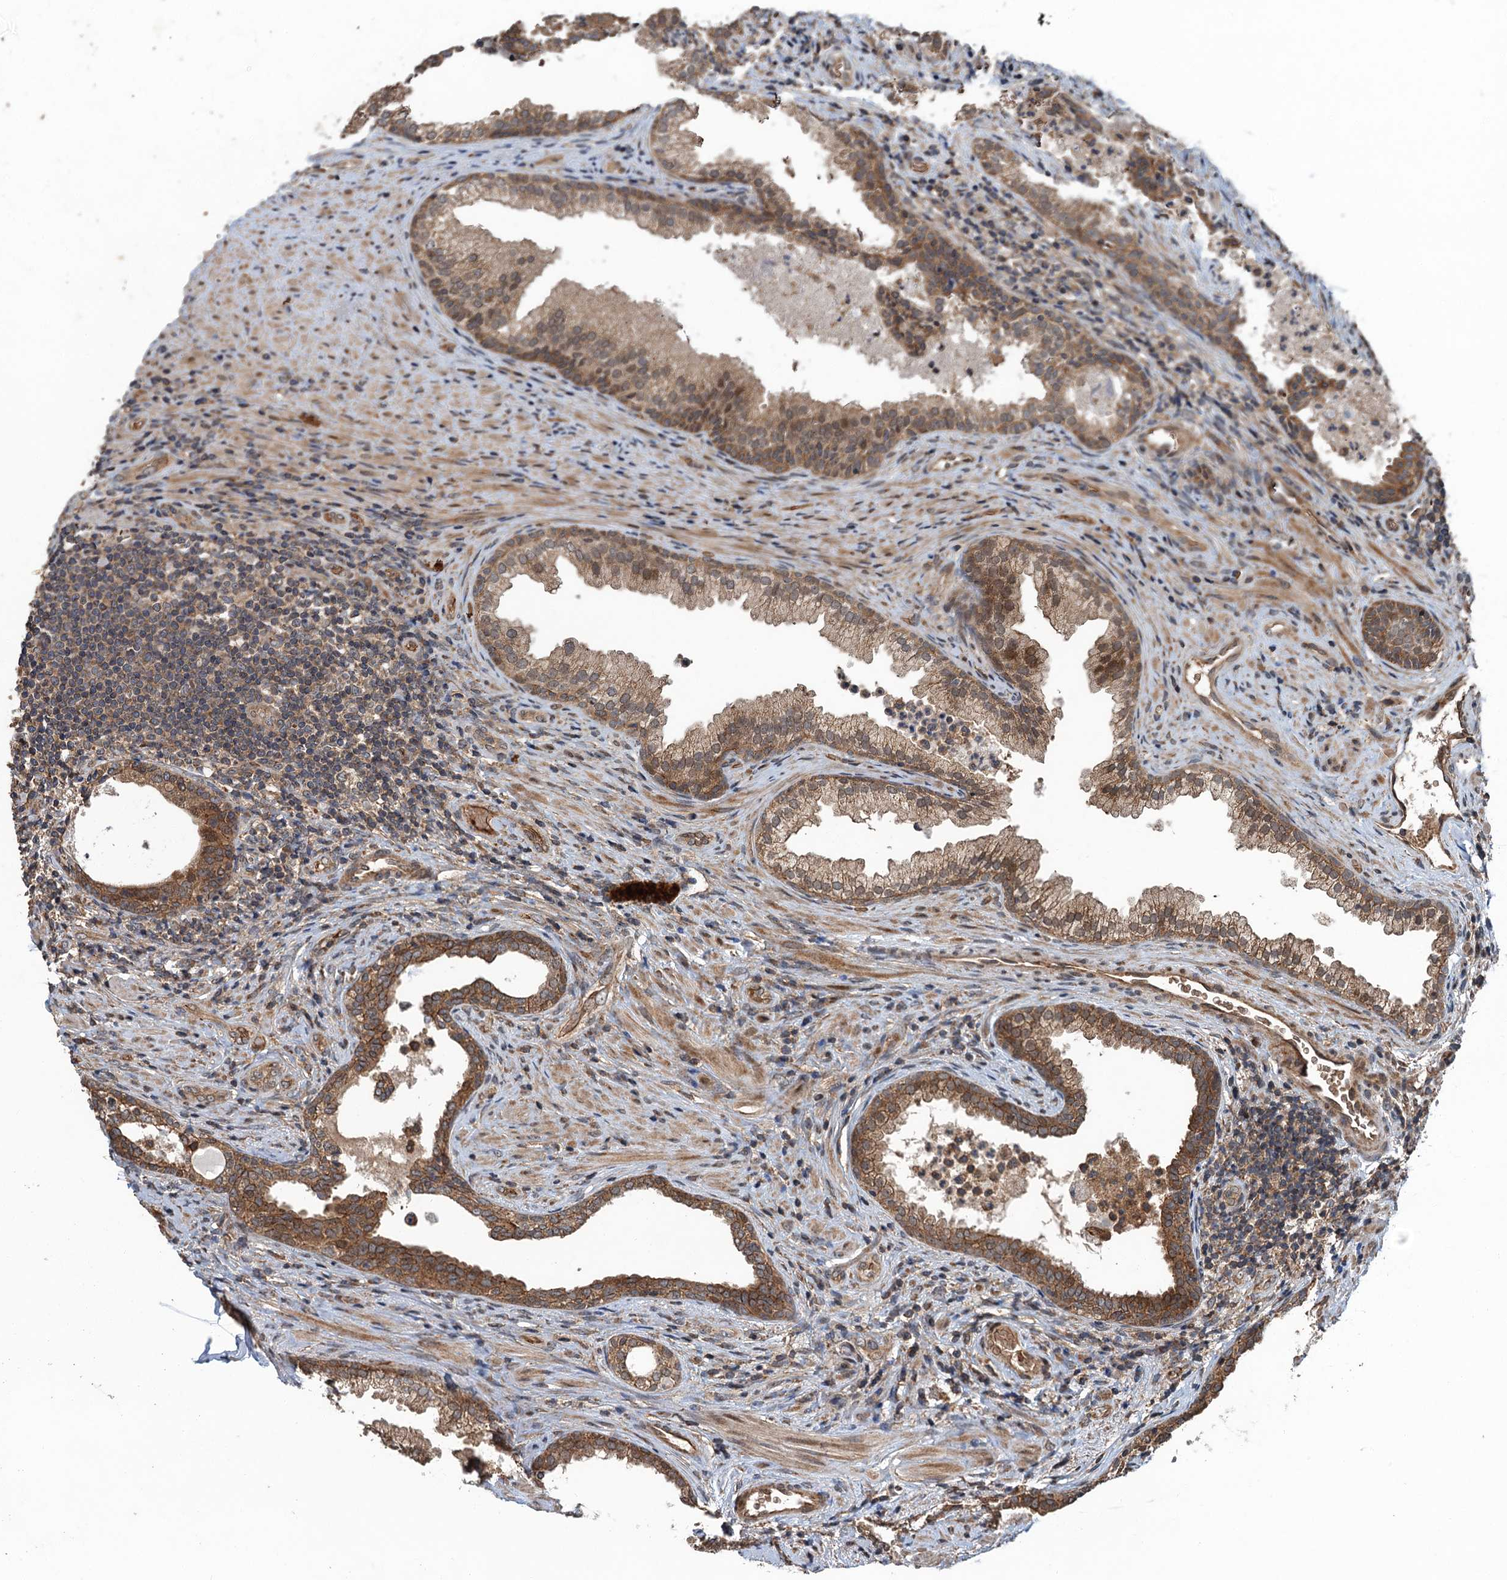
{"staining": {"intensity": "moderate", "quantity": ">75%", "location": "cytoplasmic/membranous,nuclear"}, "tissue": "prostate", "cell_type": "Glandular cells", "image_type": "normal", "snomed": [{"axis": "morphology", "description": "Normal tissue, NOS"}, {"axis": "topography", "description": "Prostate"}], "caption": "Protein expression analysis of unremarkable human prostate reveals moderate cytoplasmic/membranous,nuclear staining in approximately >75% of glandular cells. The staining is performed using DAB brown chromogen to label protein expression. The nuclei are counter-stained blue using hematoxylin.", "gene": "SNX32", "patient": {"sex": "male", "age": 76}}